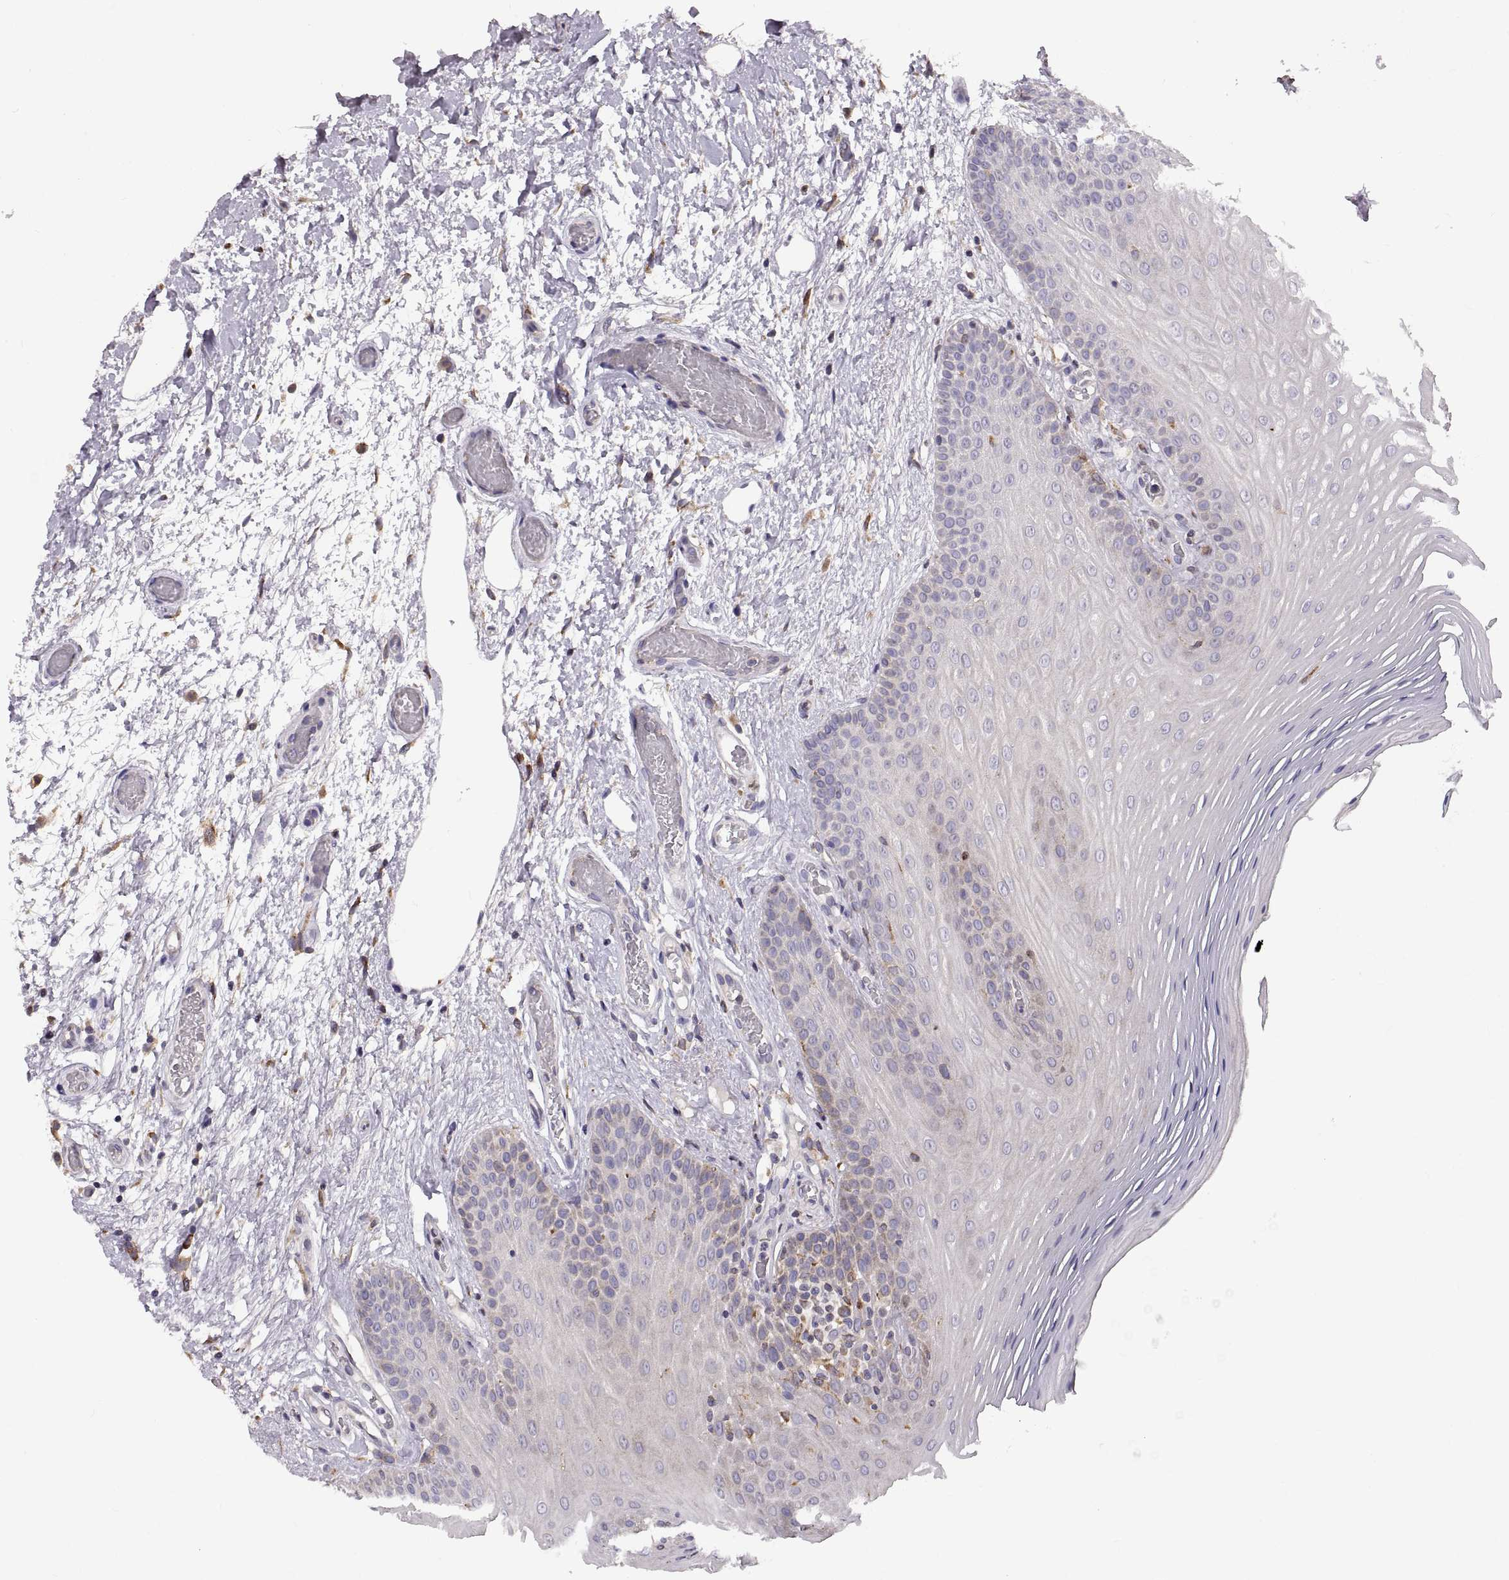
{"staining": {"intensity": "negative", "quantity": "none", "location": "none"}, "tissue": "oral mucosa", "cell_type": "Squamous epithelial cells", "image_type": "normal", "snomed": [{"axis": "morphology", "description": "Normal tissue, NOS"}, {"axis": "morphology", "description": "Squamous cell carcinoma, NOS"}, {"axis": "topography", "description": "Oral tissue"}, {"axis": "topography", "description": "Head-Neck"}], "caption": "Oral mucosa was stained to show a protein in brown. There is no significant positivity in squamous epithelial cells. (DAB (3,3'-diaminobenzidine) IHC with hematoxylin counter stain).", "gene": "PLEKHB2", "patient": {"sex": "male", "age": 78}}